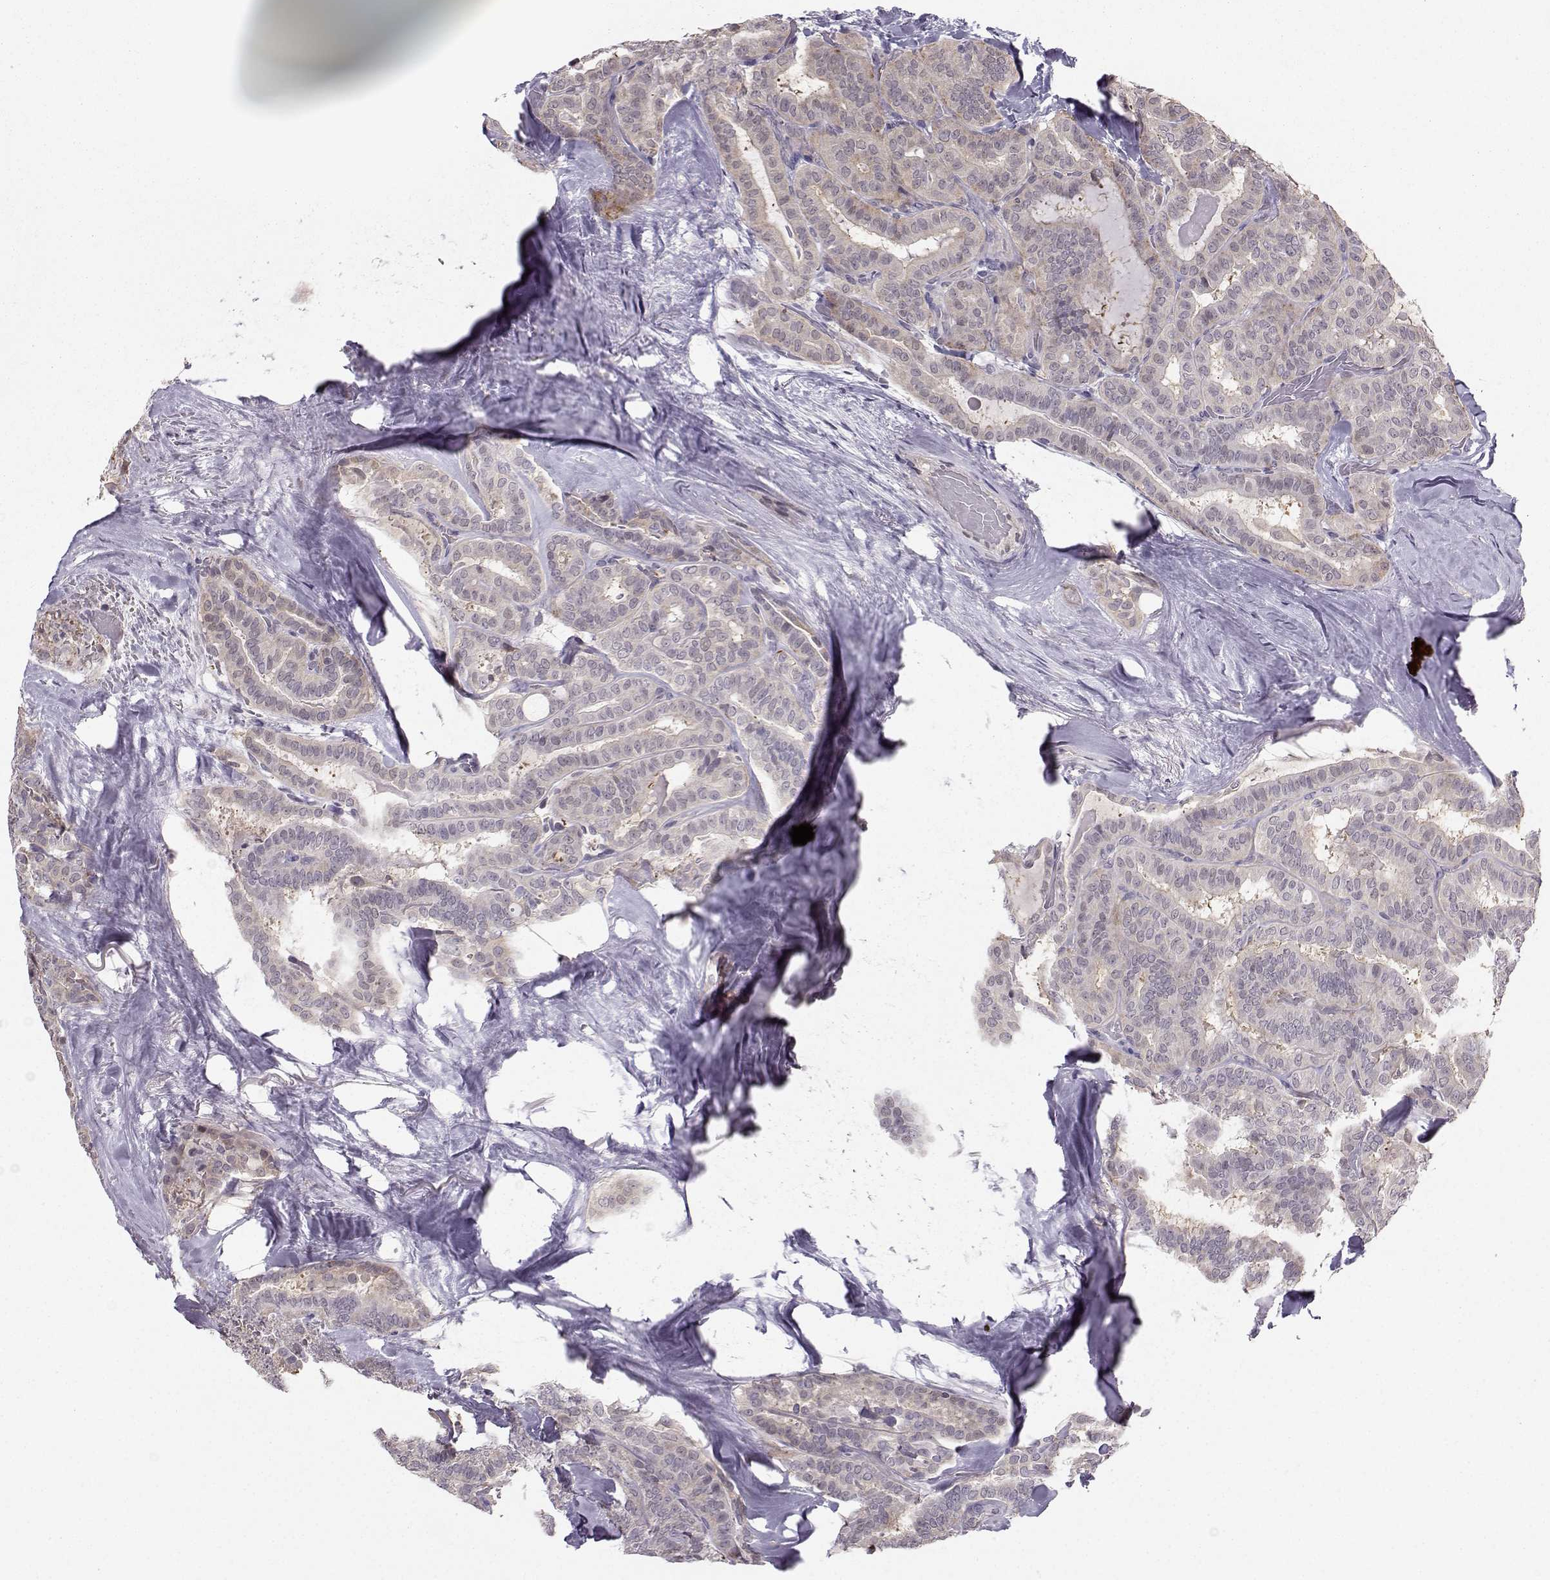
{"staining": {"intensity": "negative", "quantity": "none", "location": "none"}, "tissue": "thyroid cancer", "cell_type": "Tumor cells", "image_type": "cancer", "snomed": [{"axis": "morphology", "description": "Papillary adenocarcinoma, NOS"}, {"axis": "topography", "description": "Thyroid gland"}], "caption": "This is a micrograph of immunohistochemistry staining of thyroid cancer (papillary adenocarcinoma), which shows no staining in tumor cells.", "gene": "PKP2", "patient": {"sex": "female", "age": 39}}